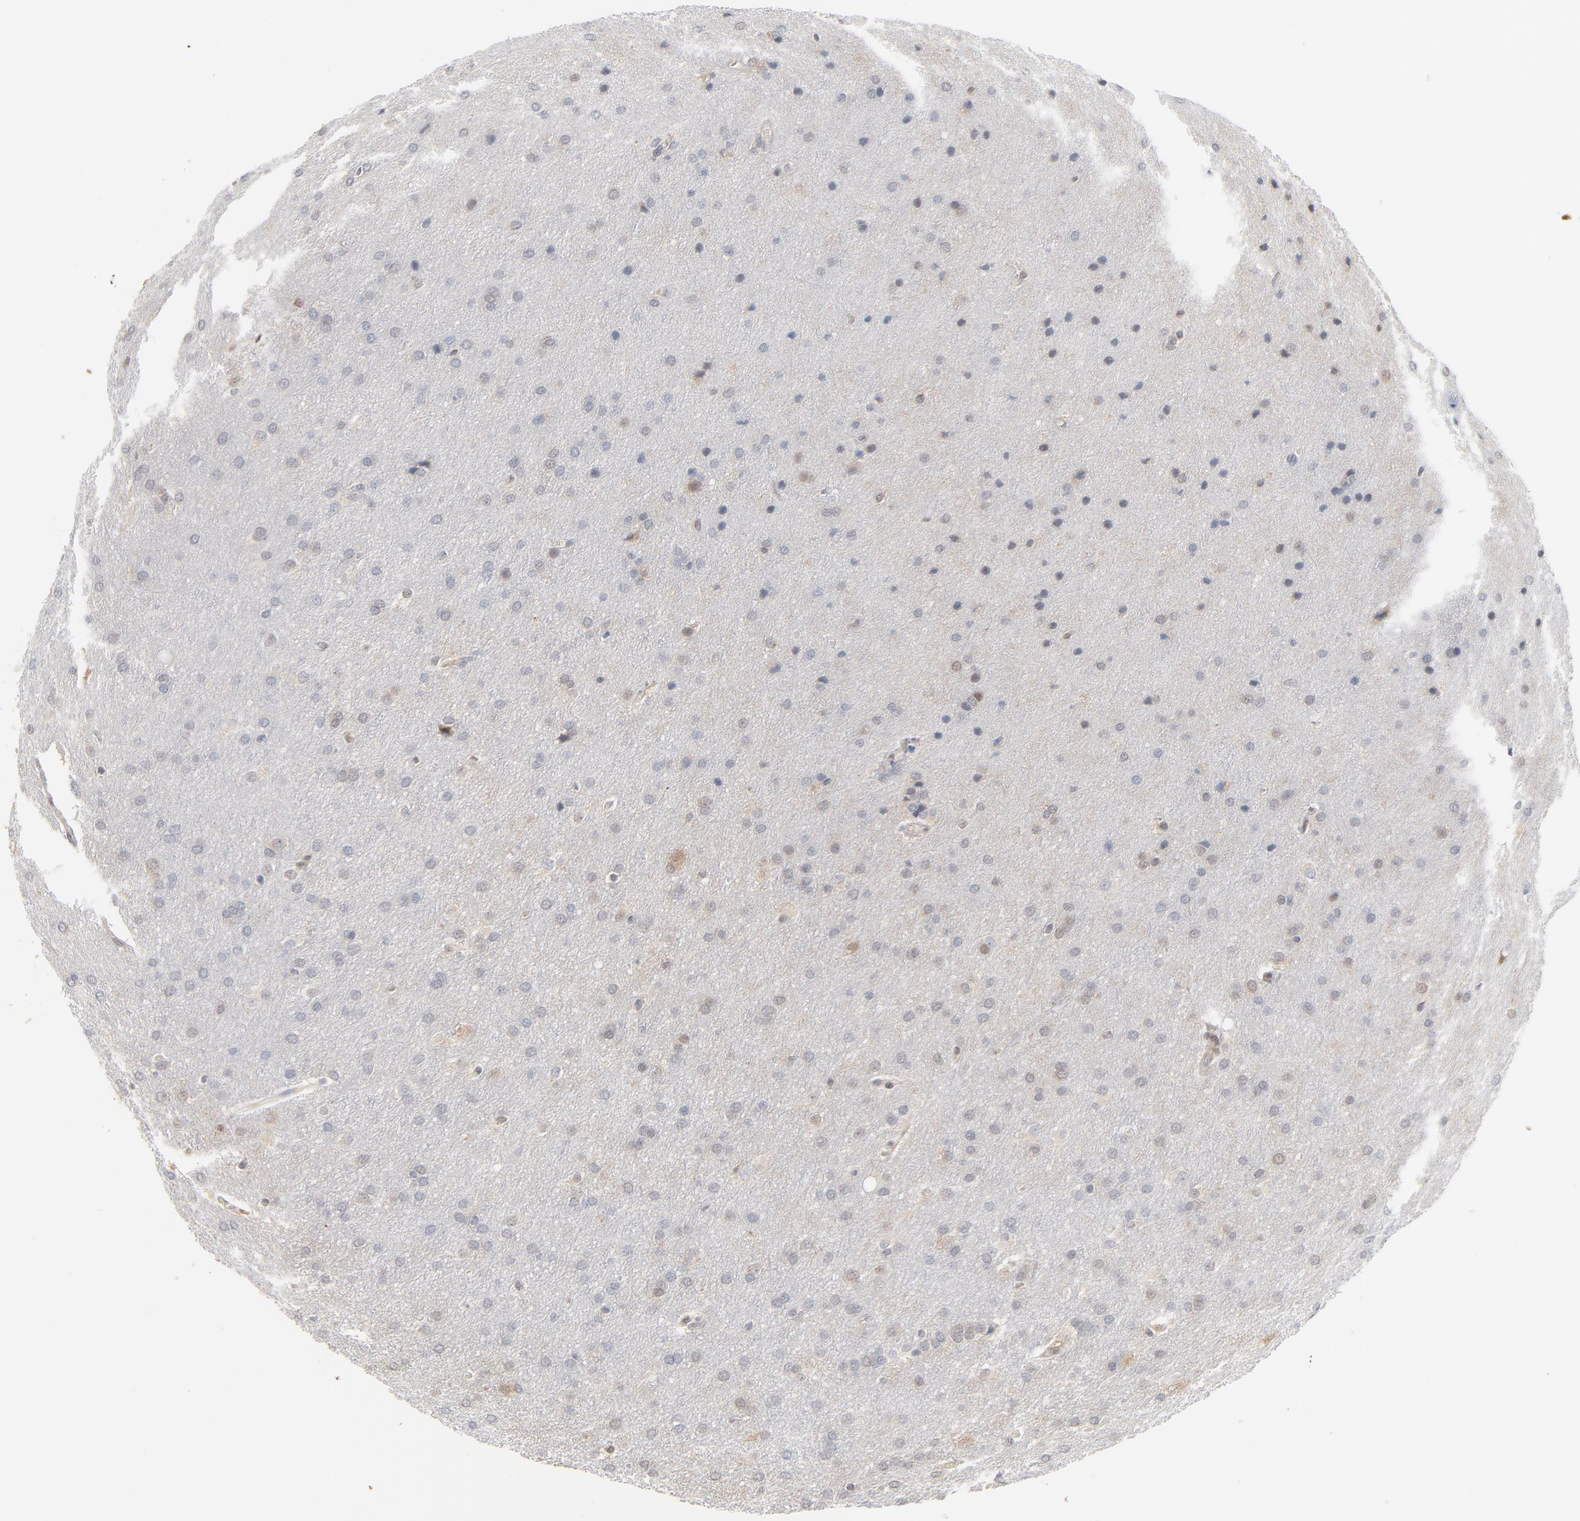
{"staining": {"intensity": "weak", "quantity": "<25%", "location": "cytoplasmic/membranous"}, "tissue": "glioma", "cell_type": "Tumor cells", "image_type": "cancer", "snomed": [{"axis": "morphology", "description": "Glioma, malignant, Low grade"}, {"axis": "topography", "description": "Brain"}], "caption": "This micrograph is of glioma stained with immunohistochemistry to label a protein in brown with the nuclei are counter-stained blue. There is no staining in tumor cells.", "gene": "EPCAM", "patient": {"sex": "female", "age": 32}}